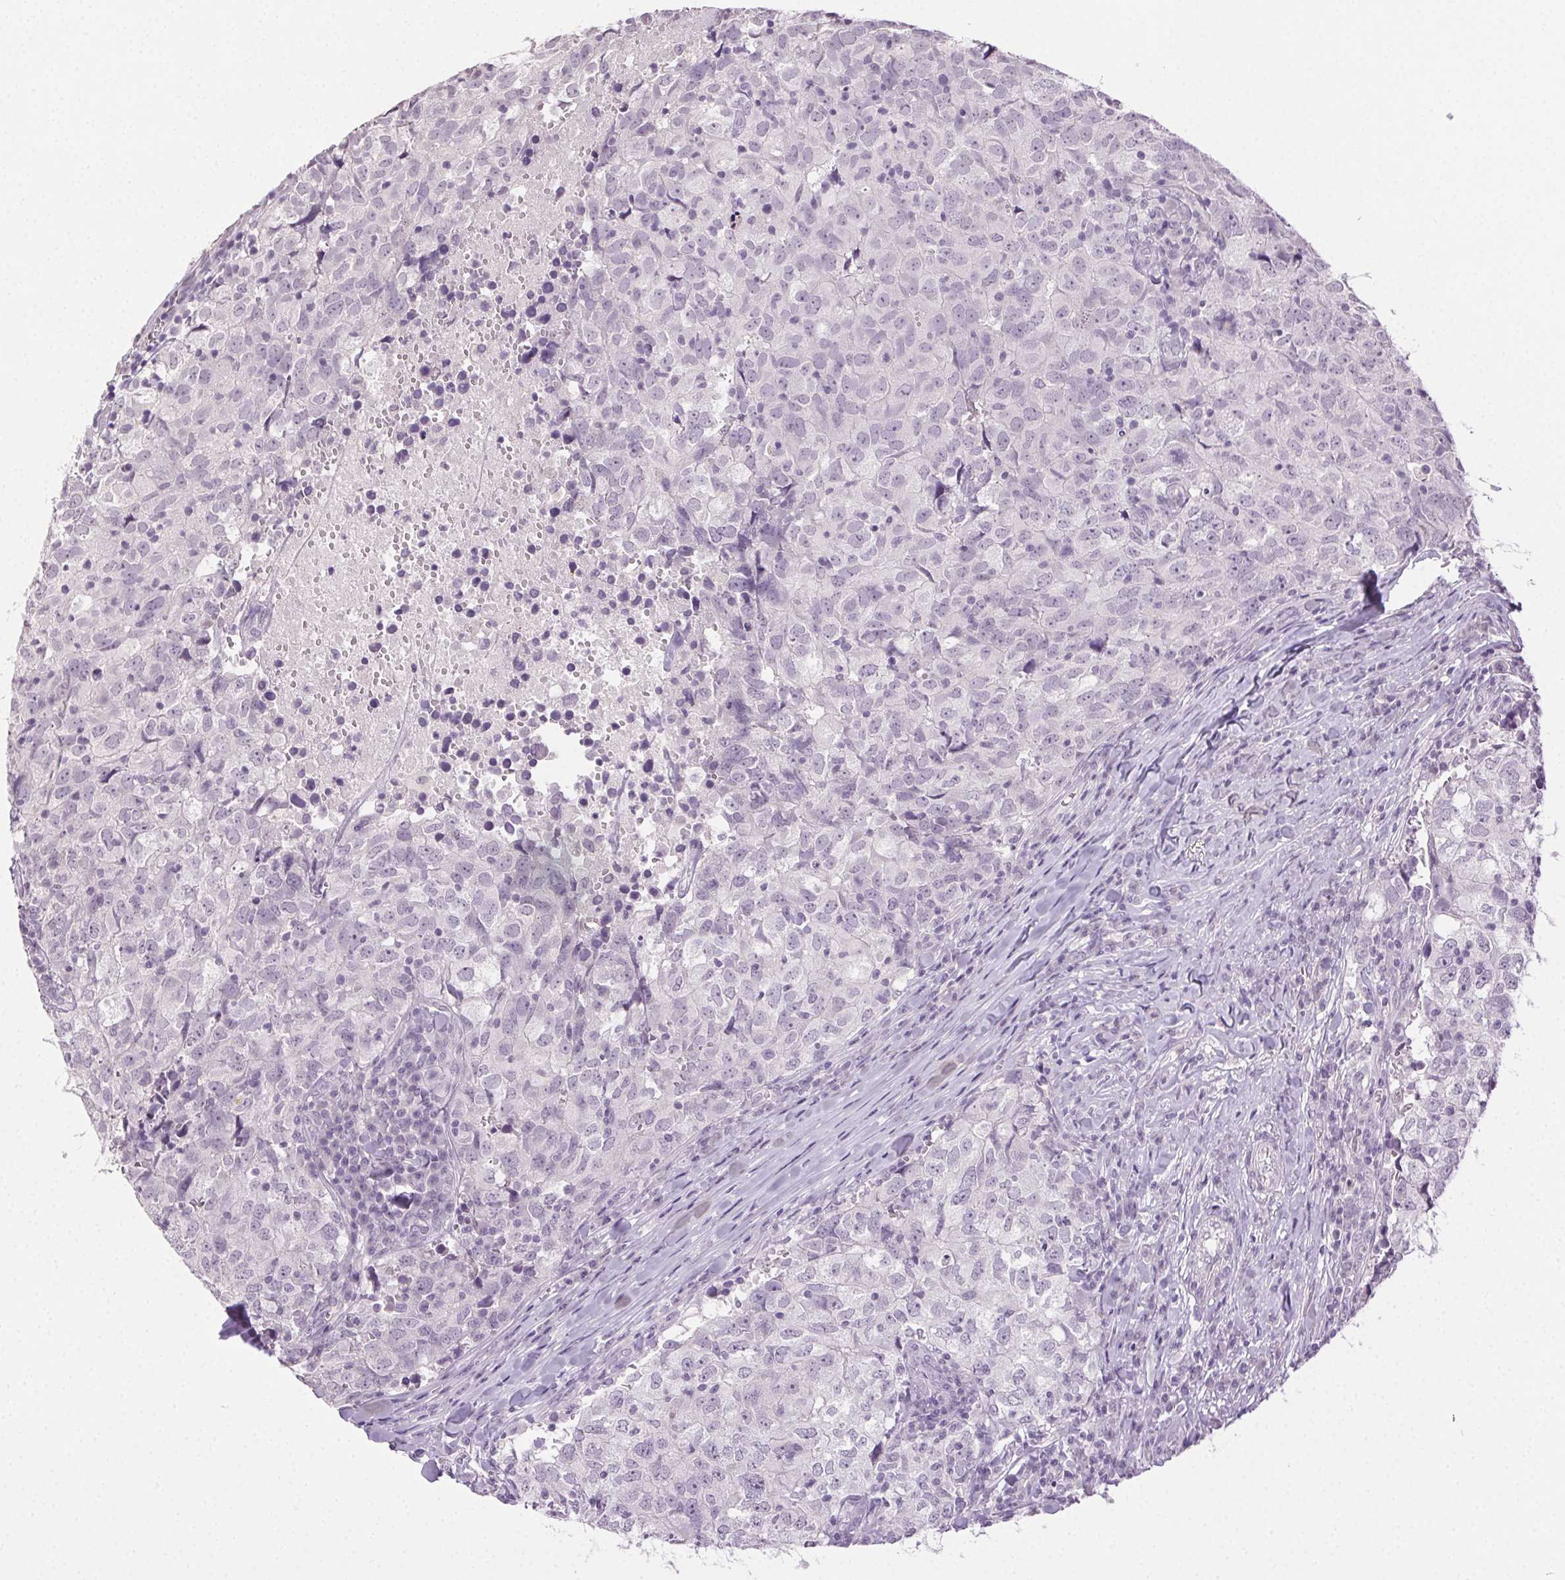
{"staining": {"intensity": "negative", "quantity": "none", "location": "none"}, "tissue": "breast cancer", "cell_type": "Tumor cells", "image_type": "cancer", "snomed": [{"axis": "morphology", "description": "Duct carcinoma"}, {"axis": "topography", "description": "Breast"}], "caption": "This is an immunohistochemistry (IHC) image of human infiltrating ductal carcinoma (breast). There is no expression in tumor cells.", "gene": "CLDN10", "patient": {"sex": "female", "age": 30}}